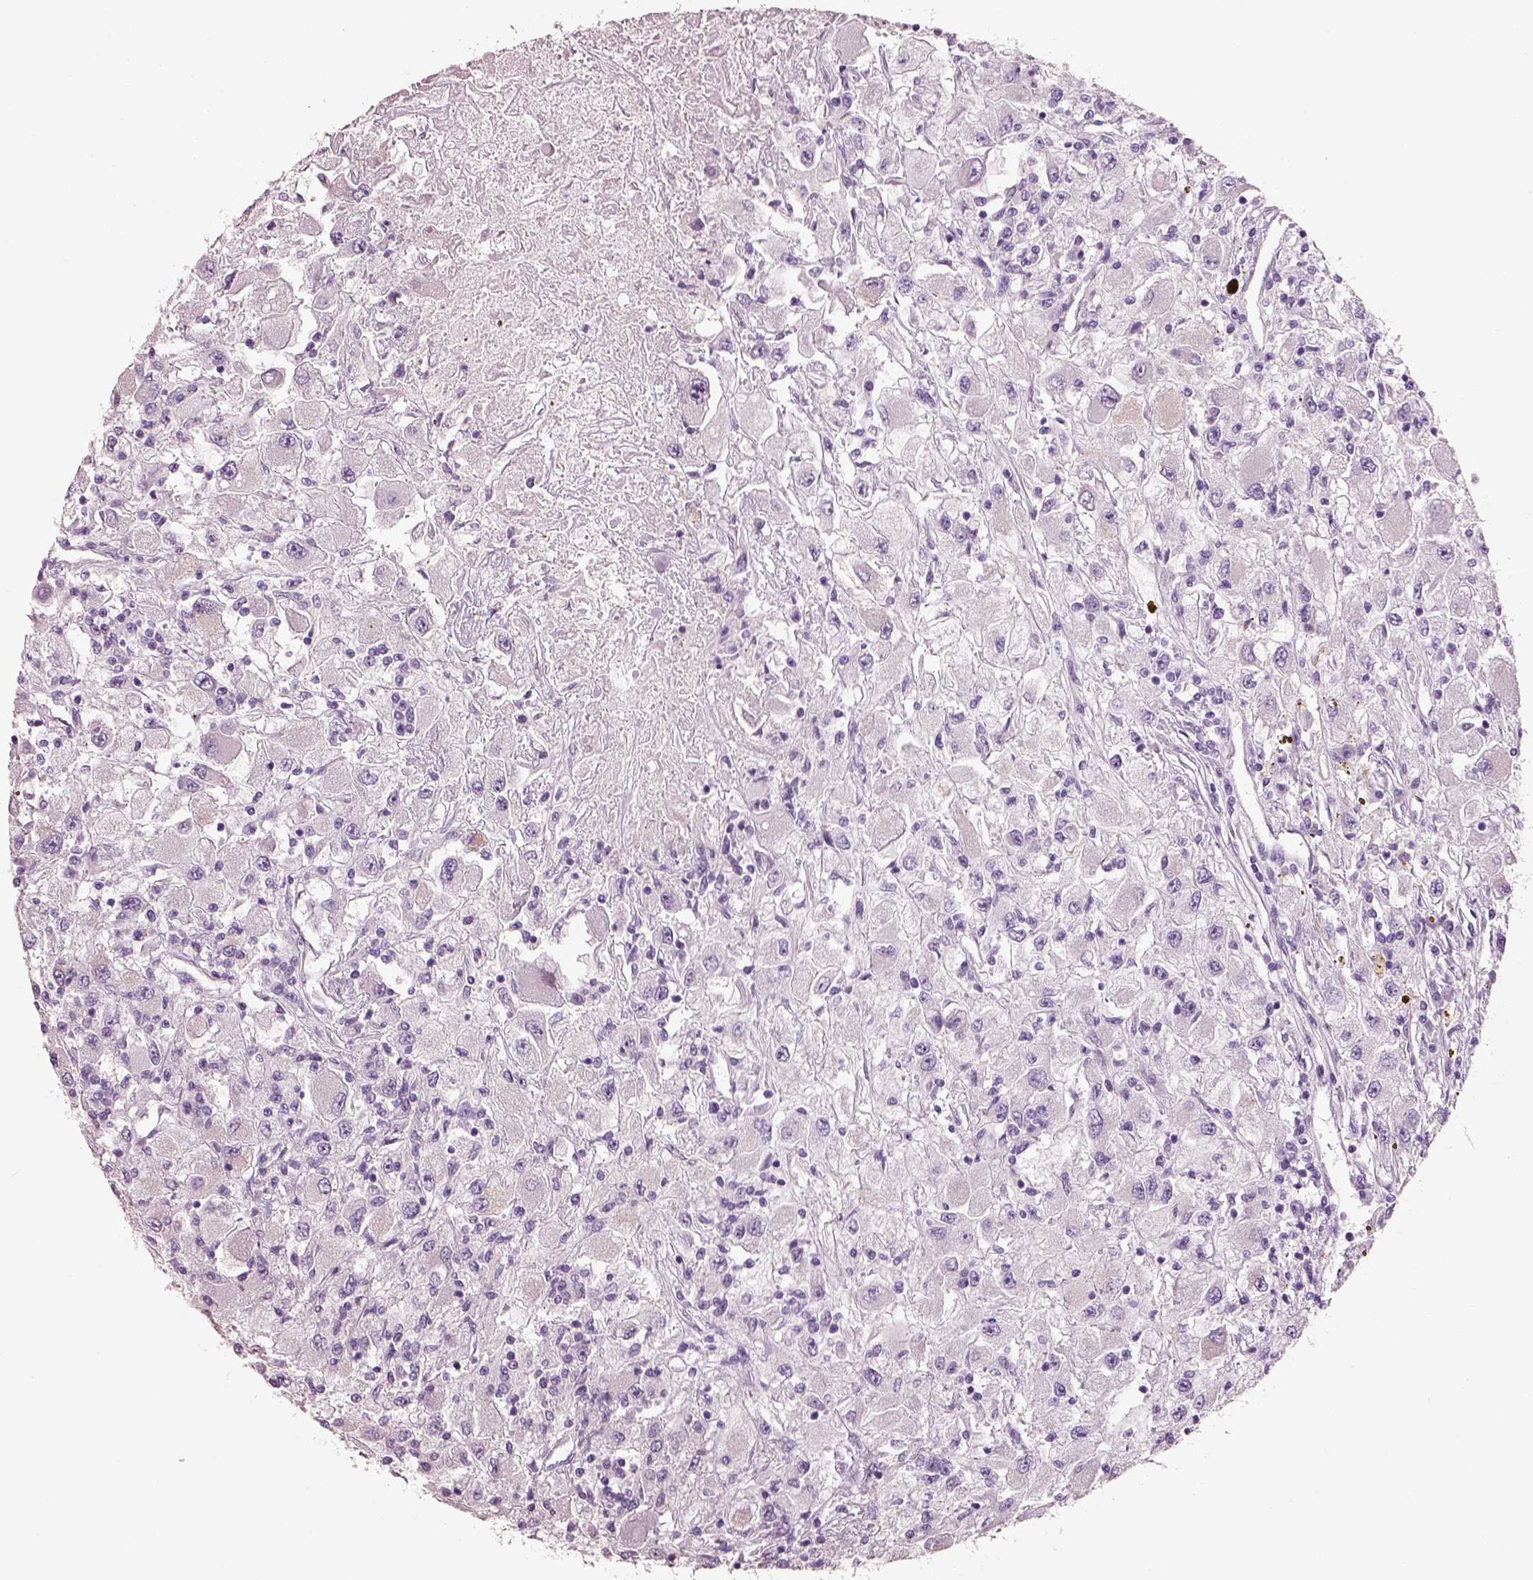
{"staining": {"intensity": "negative", "quantity": "none", "location": "none"}, "tissue": "renal cancer", "cell_type": "Tumor cells", "image_type": "cancer", "snomed": [{"axis": "morphology", "description": "Adenocarcinoma, NOS"}, {"axis": "topography", "description": "Kidney"}], "caption": "Immunohistochemistry of renal cancer shows no expression in tumor cells.", "gene": "ELSPBP1", "patient": {"sex": "female", "age": 67}}